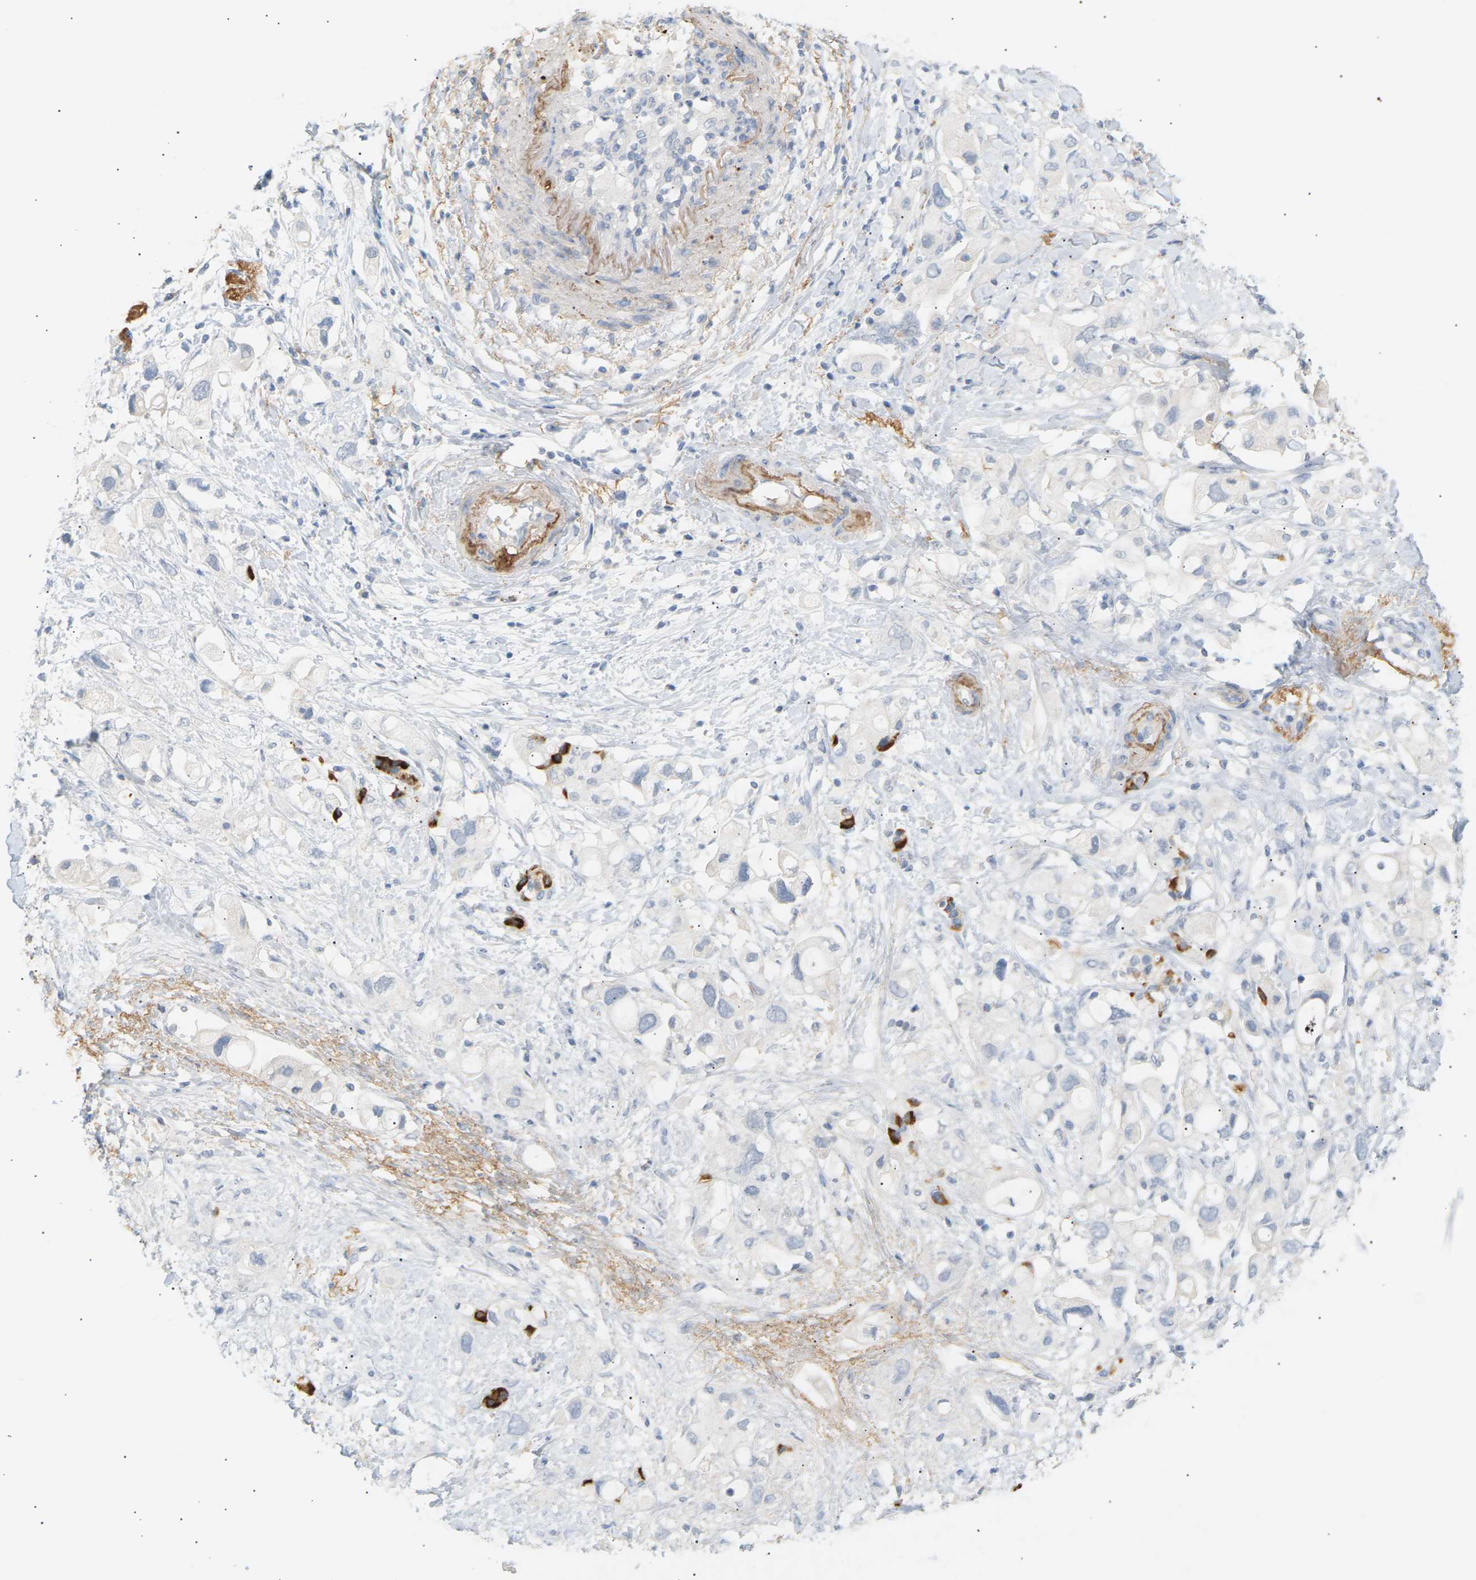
{"staining": {"intensity": "negative", "quantity": "none", "location": "none"}, "tissue": "pancreatic cancer", "cell_type": "Tumor cells", "image_type": "cancer", "snomed": [{"axis": "morphology", "description": "Adenocarcinoma, NOS"}, {"axis": "topography", "description": "Pancreas"}], "caption": "Tumor cells show no significant staining in pancreatic cancer. (IHC, brightfield microscopy, high magnification).", "gene": "CLU", "patient": {"sex": "female", "age": 56}}